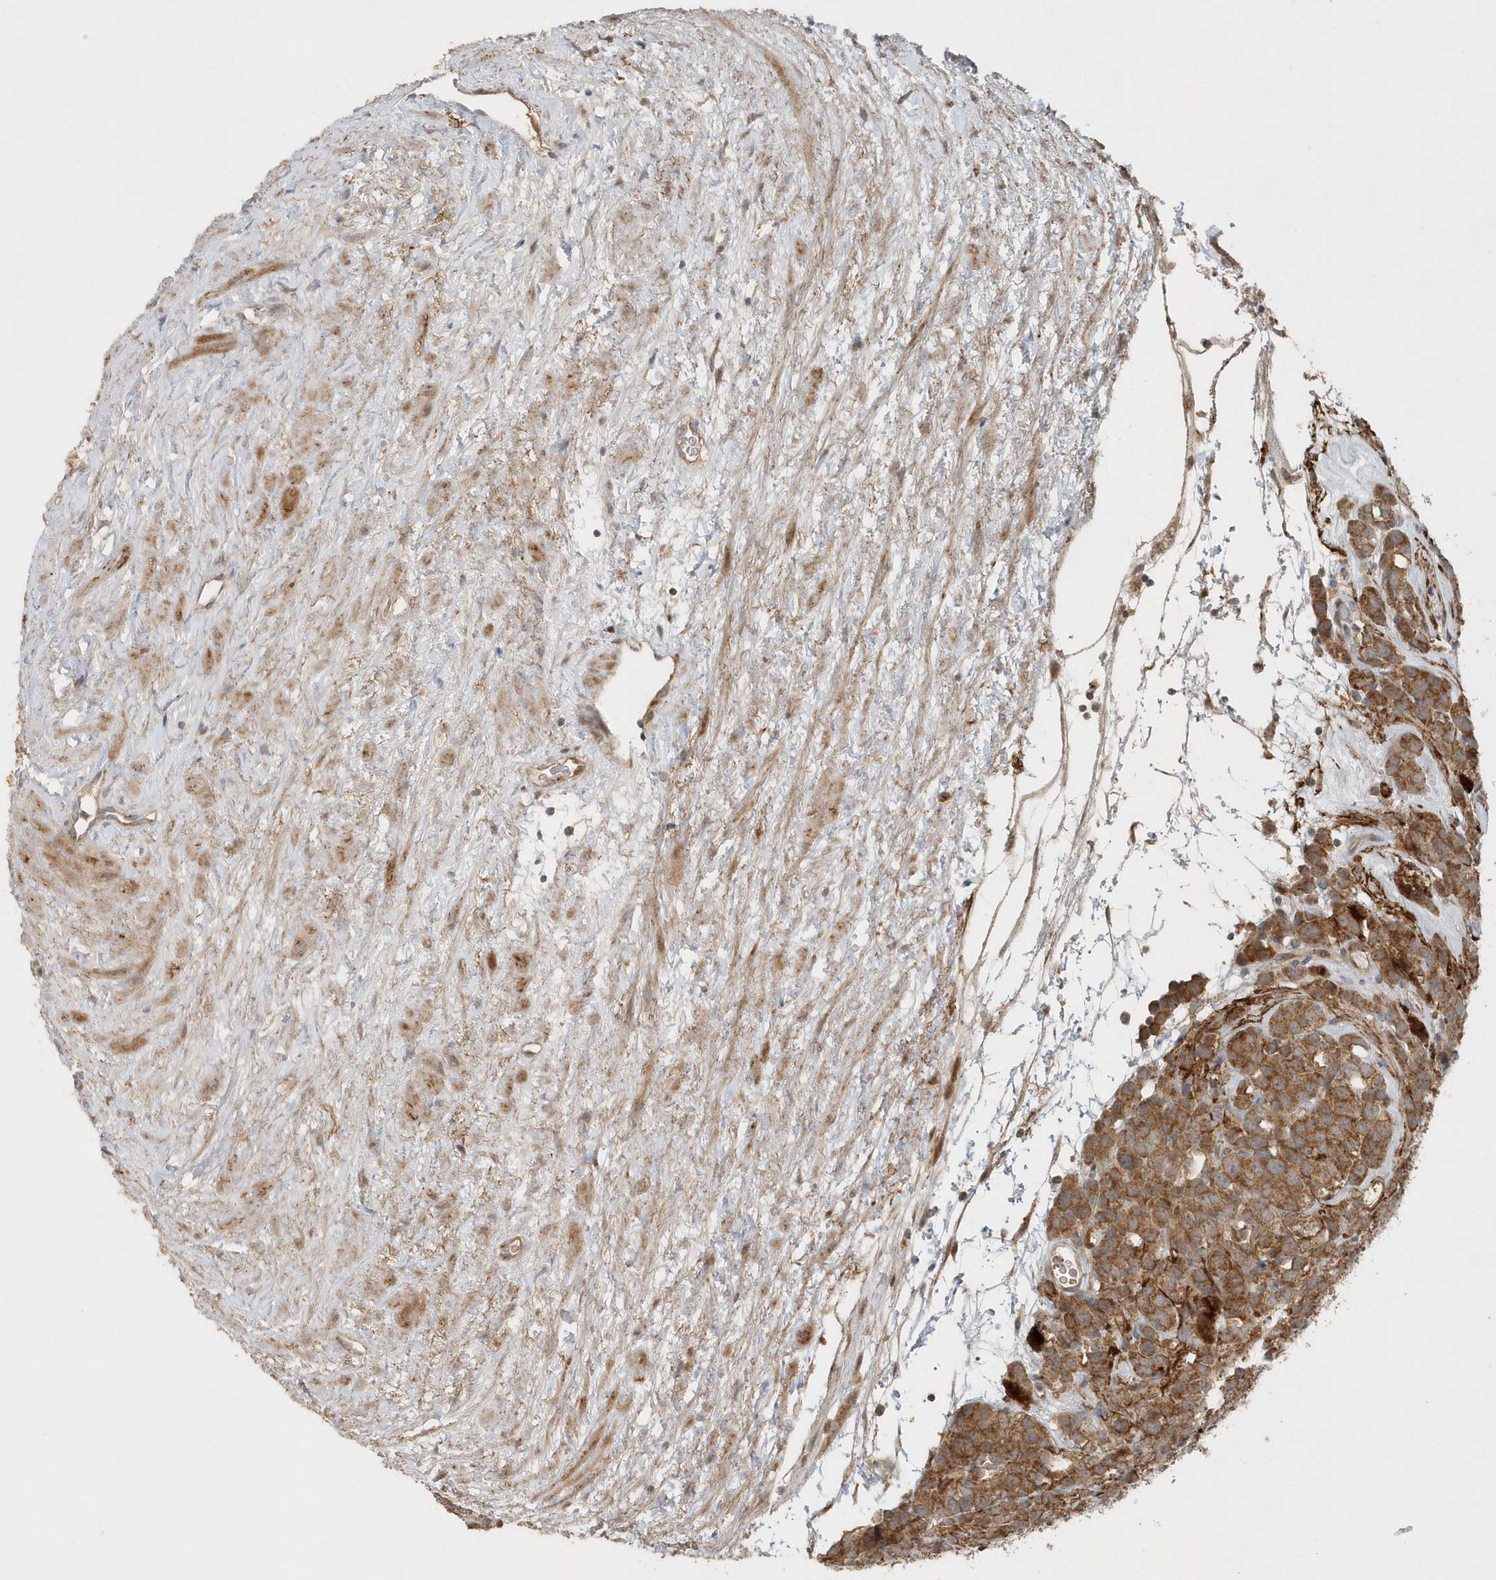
{"staining": {"intensity": "strong", "quantity": ">75%", "location": "cytoplasmic/membranous"}, "tissue": "testis cancer", "cell_type": "Tumor cells", "image_type": "cancer", "snomed": [{"axis": "morphology", "description": "Seminoma, NOS"}, {"axis": "topography", "description": "Testis"}], "caption": "Testis seminoma stained with DAB immunohistochemistry demonstrates high levels of strong cytoplasmic/membranous staining in approximately >75% of tumor cells. (brown staining indicates protein expression, while blue staining denotes nuclei).", "gene": "MMUT", "patient": {"sex": "male", "age": 71}}